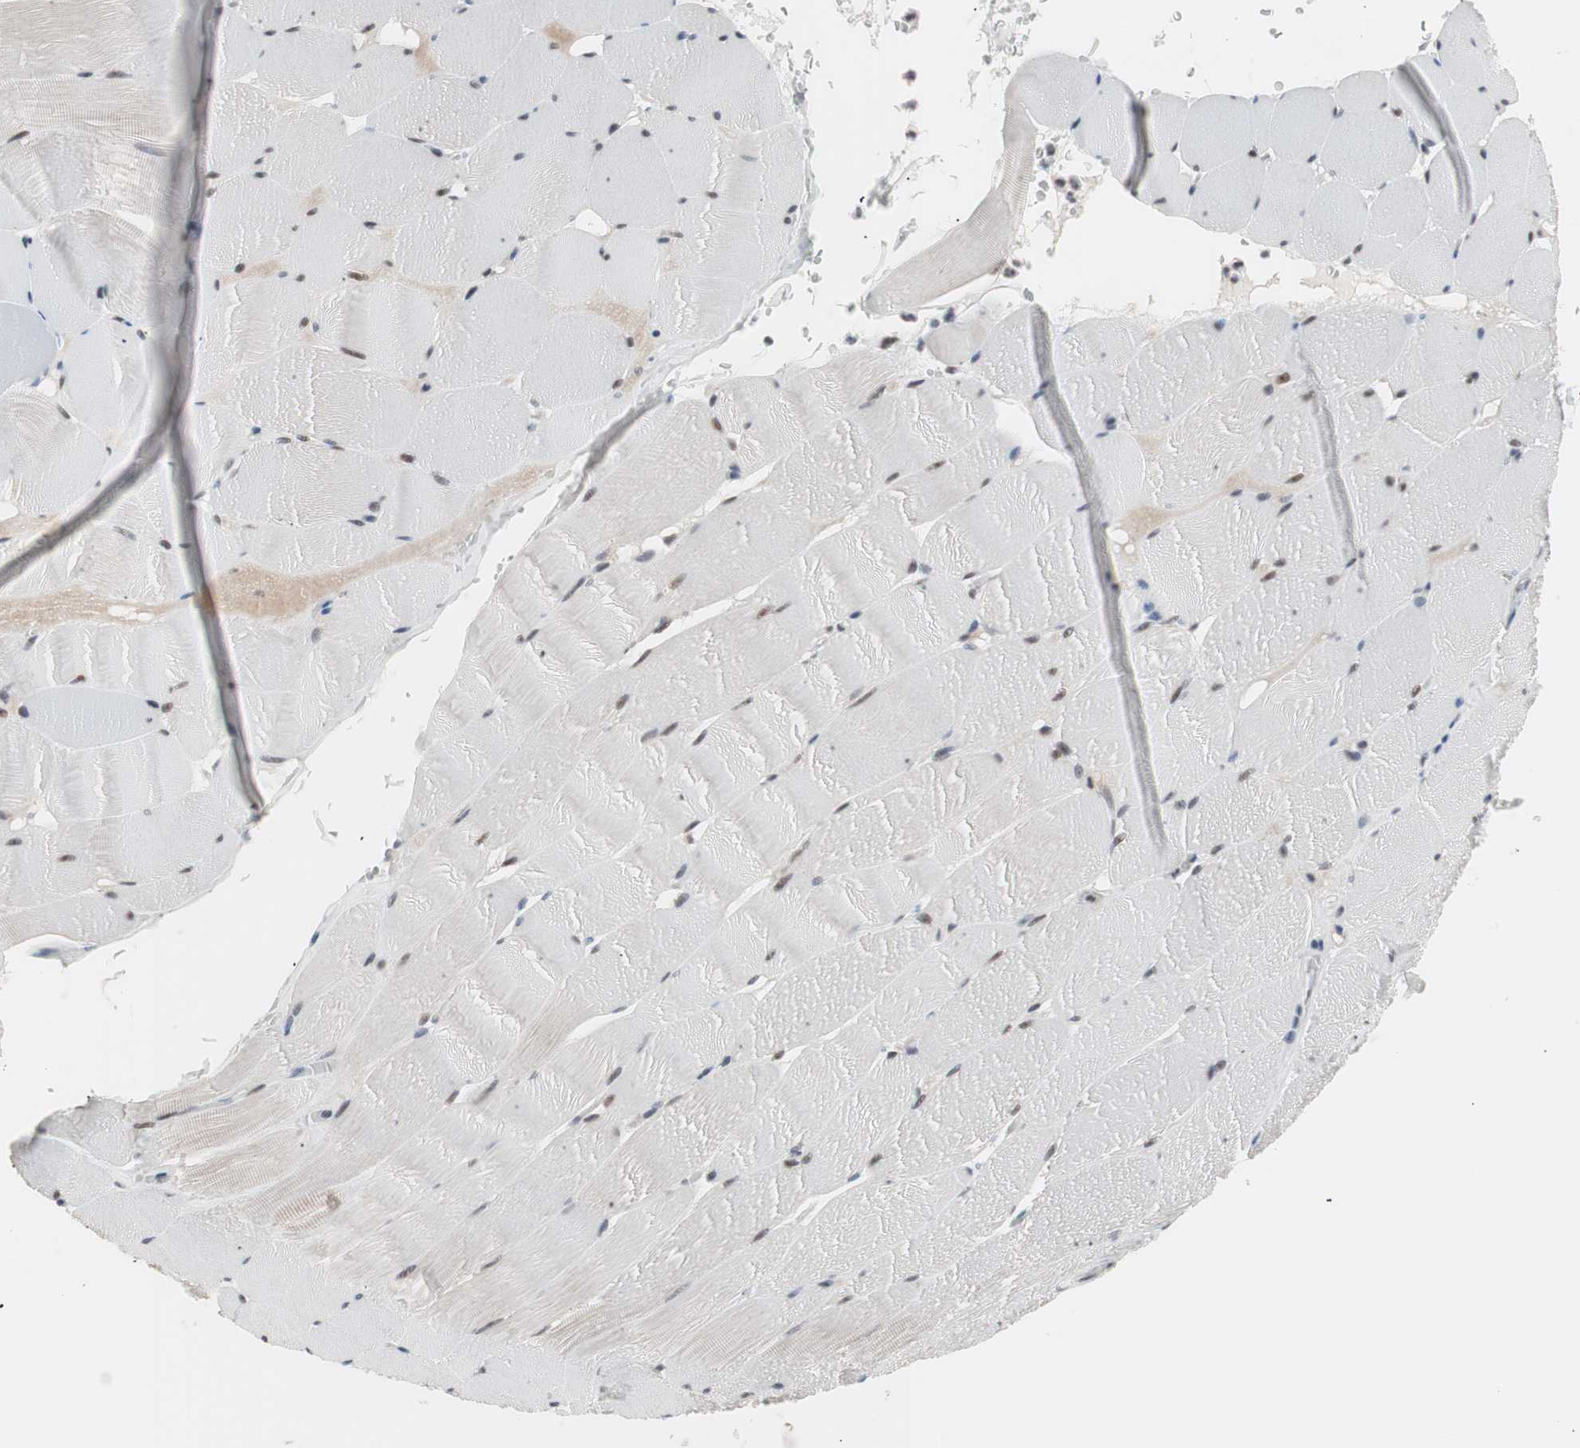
{"staining": {"intensity": "moderate", "quantity": "25%-75%", "location": "nuclear"}, "tissue": "skeletal muscle", "cell_type": "Myocytes", "image_type": "normal", "snomed": [{"axis": "morphology", "description": "Normal tissue, NOS"}, {"axis": "topography", "description": "Skeletal muscle"}], "caption": "Immunohistochemistry (IHC) histopathology image of benign skeletal muscle: skeletal muscle stained using IHC demonstrates medium levels of moderate protein expression localized specifically in the nuclear of myocytes, appearing as a nuclear brown color.", "gene": "LIG3", "patient": {"sex": "male", "age": 62}}